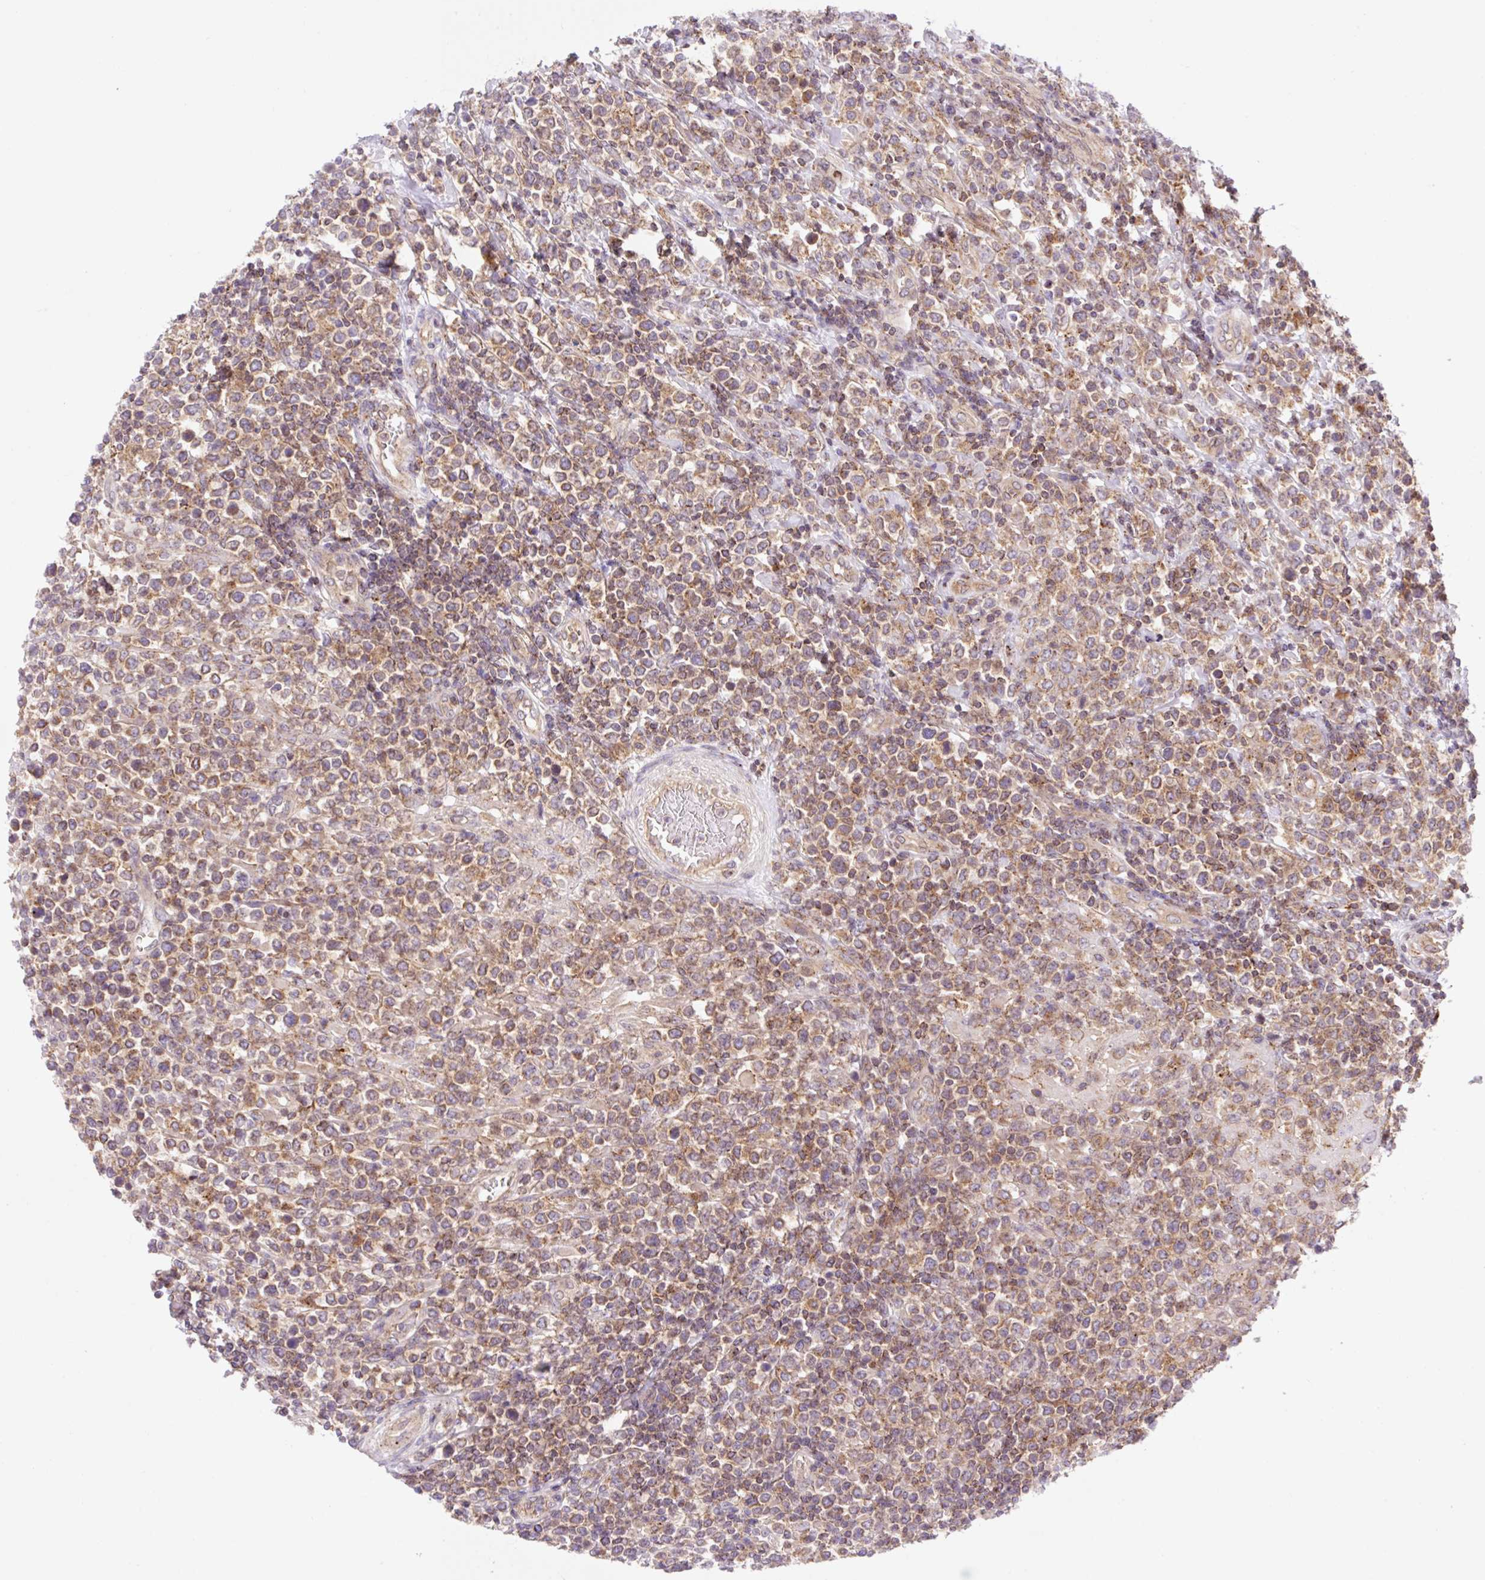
{"staining": {"intensity": "moderate", "quantity": ">75%", "location": "cytoplasmic/membranous"}, "tissue": "lymphoma", "cell_type": "Tumor cells", "image_type": "cancer", "snomed": [{"axis": "morphology", "description": "Malignant lymphoma, non-Hodgkin's type, High grade"}, {"axis": "topography", "description": "Soft tissue"}], "caption": "Approximately >75% of tumor cells in human high-grade malignant lymphoma, non-Hodgkin's type reveal moderate cytoplasmic/membranous protein positivity as visualized by brown immunohistochemical staining.", "gene": "VPS4A", "patient": {"sex": "female", "age": 56}}